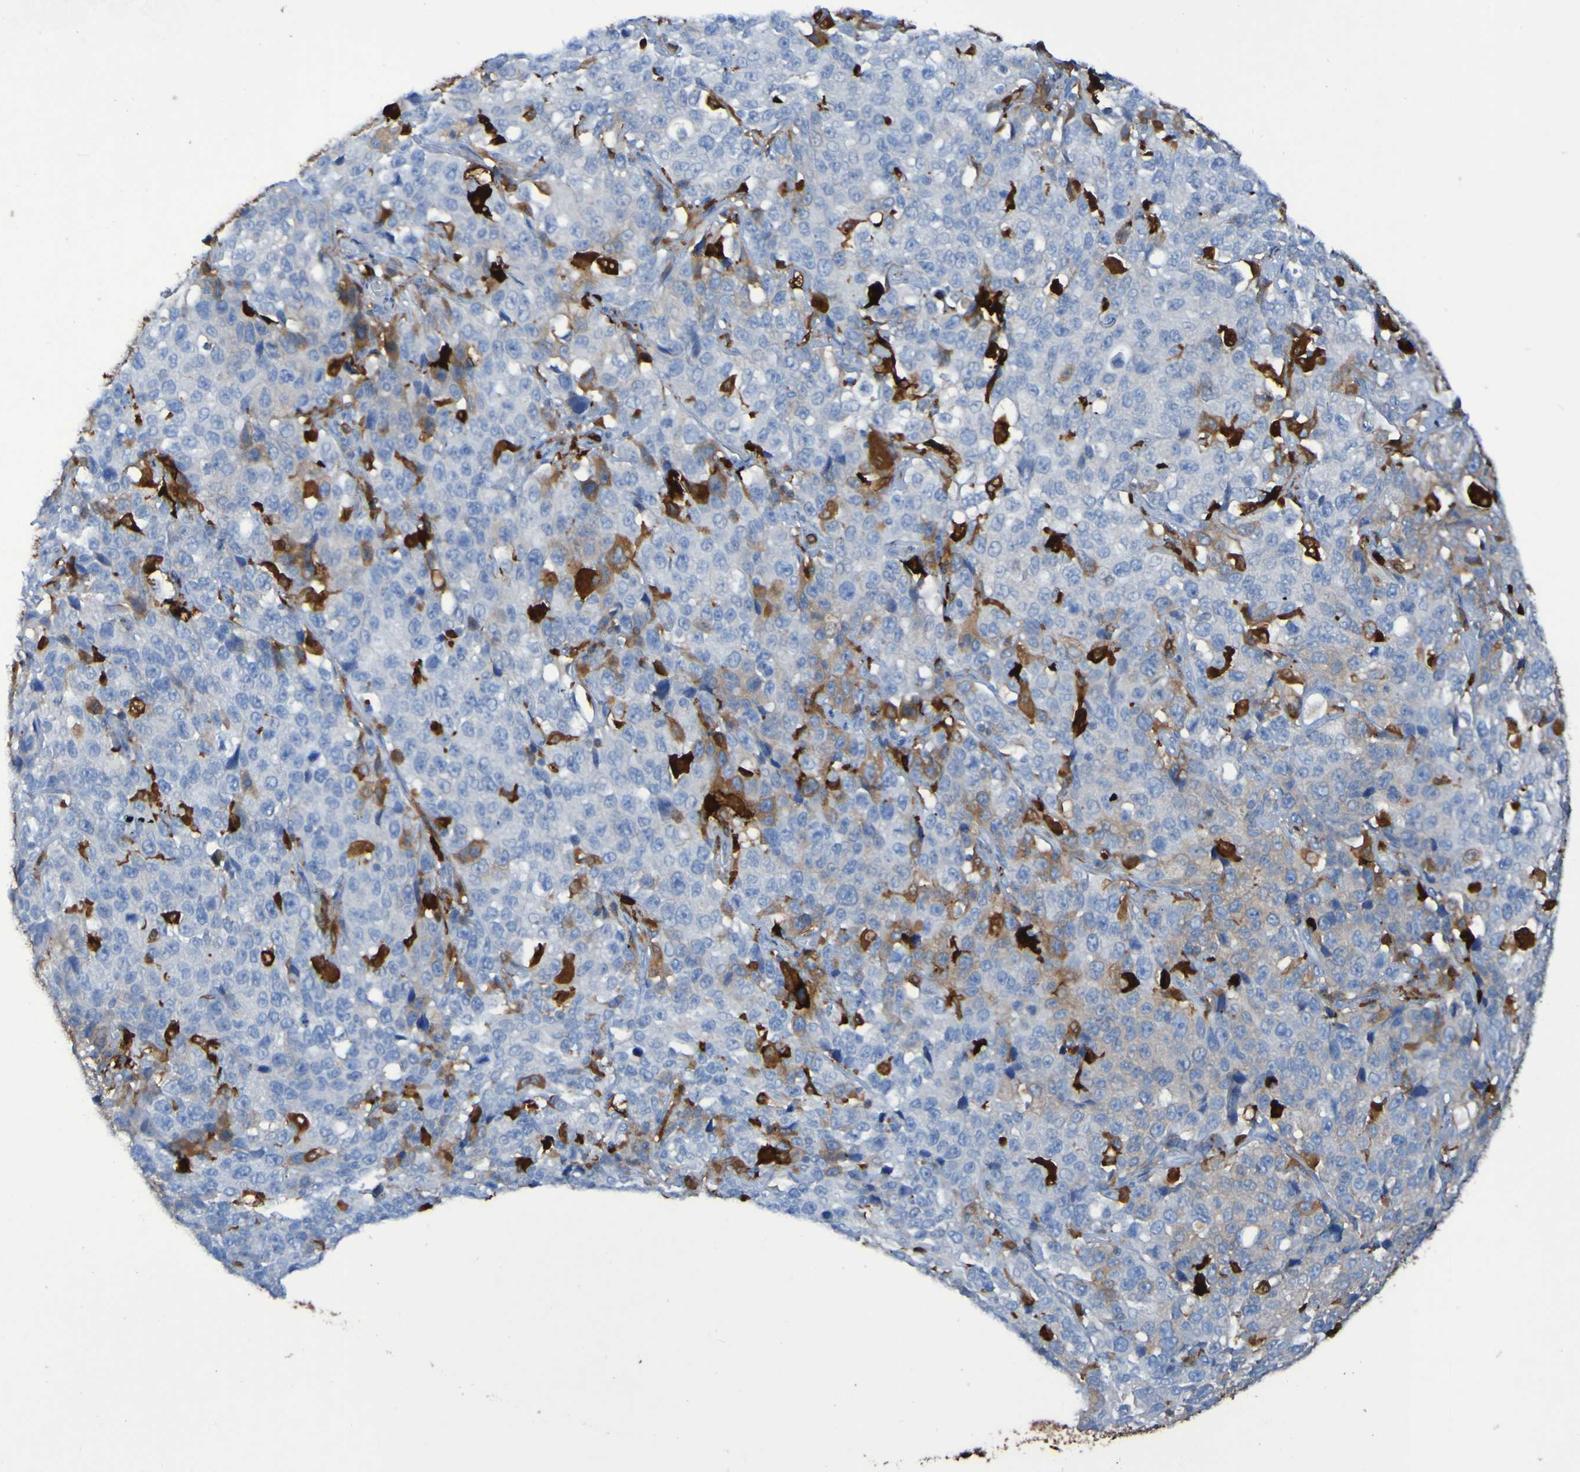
{"staining": {"intensity": "strong", "quantity": ">75%", "location": "cytoplasmic/membranous"}, "tissue": "stomach cancer", "cell_type": "Tumor cells", "image_type": "cancer", "snomed": [{"axis": "morphology", "description": "Normal tissue, NOS"}, {"axis": "morphology", "description": "Adenocarcinoma, NOS"}, {"axis": "topography", "description": "Stomach"}], "caption": "A high-resolution image shows immunohistochemistry staining of stomach adenocarcinoma, which exhibits strong cytoplasmic/membranous staining in approximately >75% of tumor cells. The protein is shown in brown color, while the nuclei are stained blue.", "gene": "MPPE1", "patient": {"sex": "male", "age": 48}}